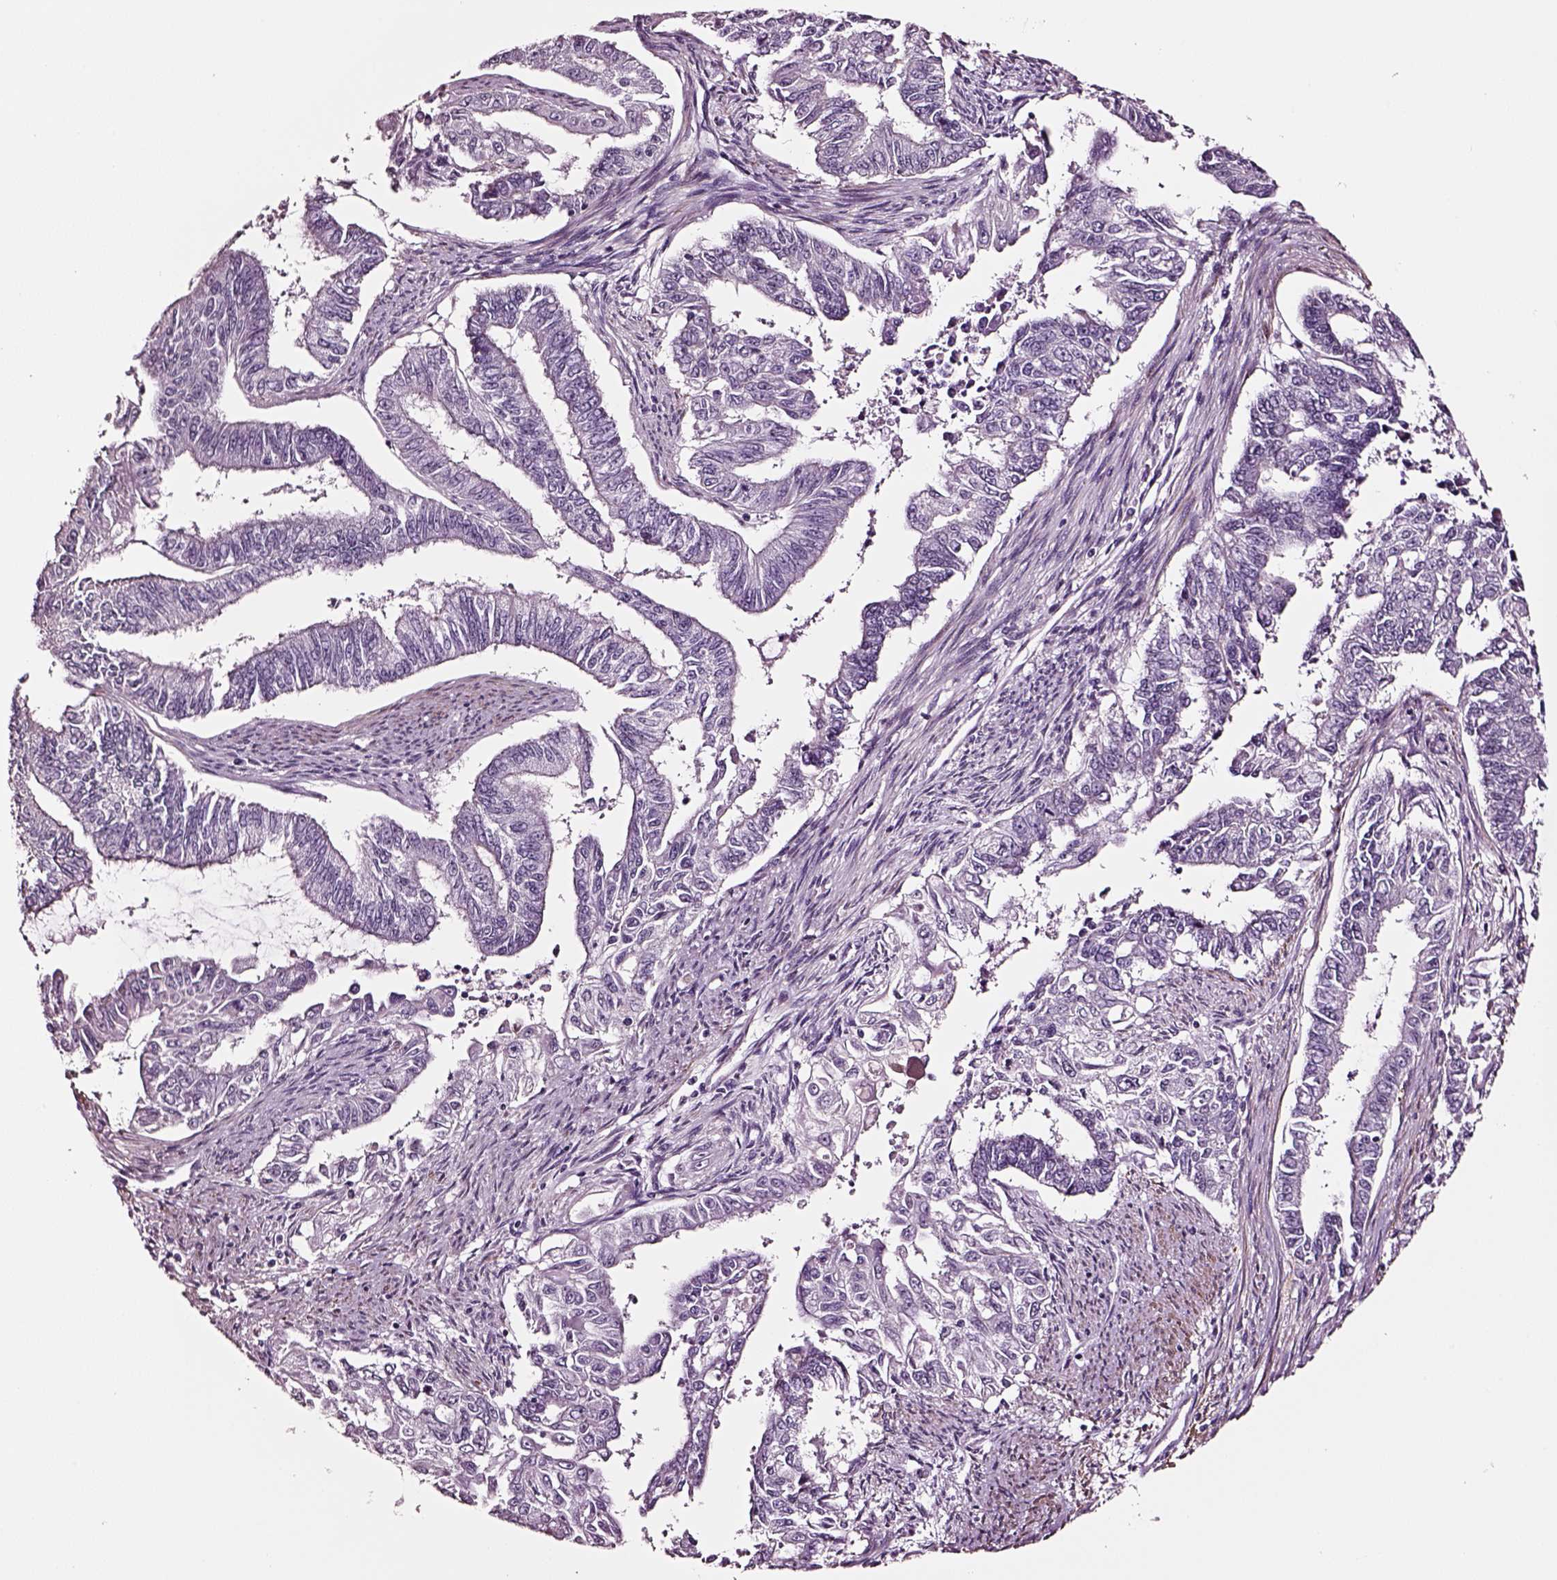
{"staining": {"intensity": "negative", "quantity": "none", "location": "none"}, "tissue": "endometrial cancer", "cell_type": "Tumor cells", "image_type": "cancer", "snomed": [{"axis": "morphology", "description": "Adenocarcinoma, NOS"}, {"axis": "topography", "description": "Uterus"}], "caption": "IHC histopathology image of endometrial cancer stained for a protein (brown), which demonstrates no positivity in tumor cells.", "gene": "SOX10", "patient": {"sex": "female", "age": 59}}